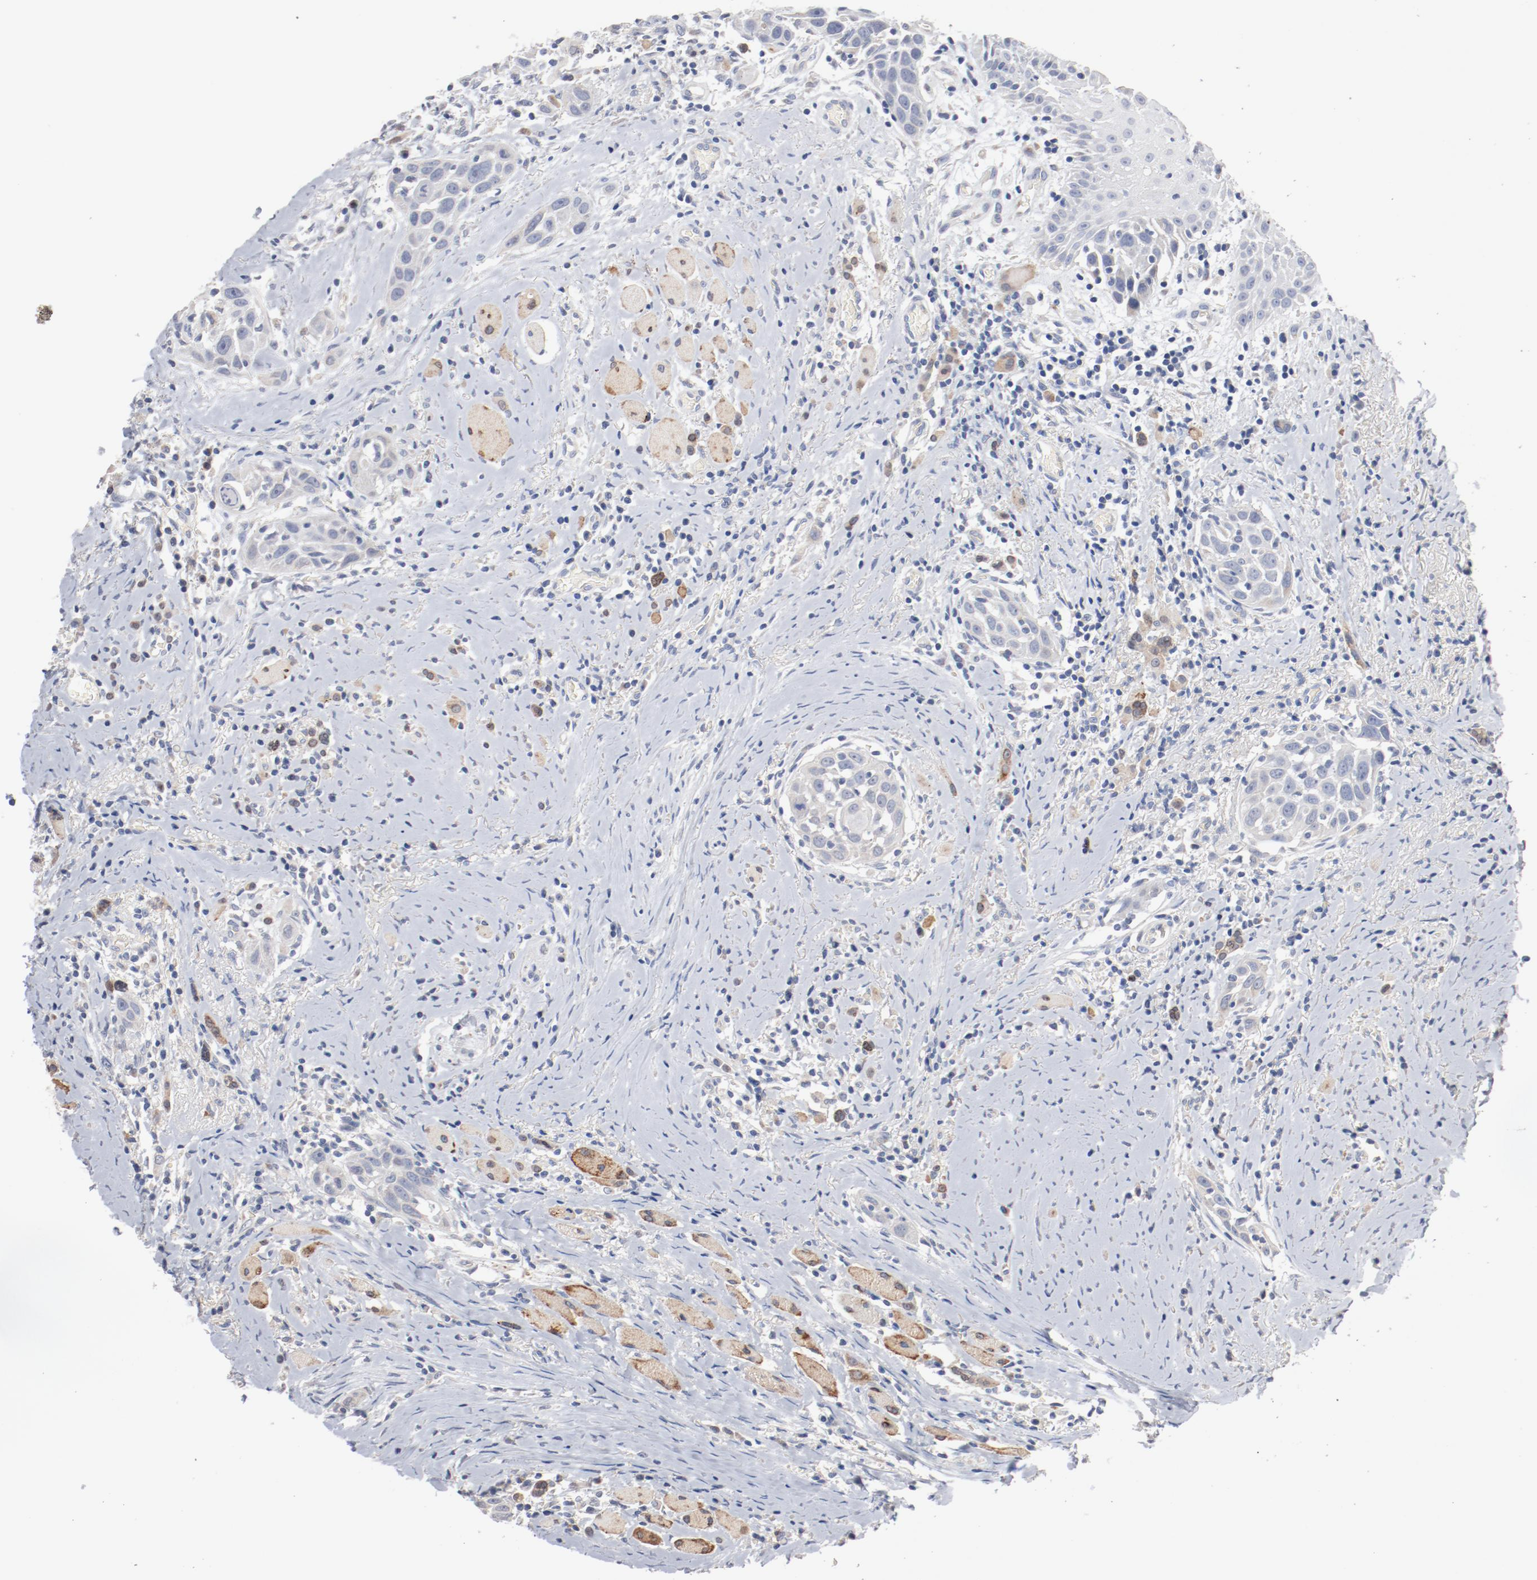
{"staining": {"intensity": "negative", "quantity": "none", "location": "none"}, "tissue": "head and neck cancer", "cell_type": "Tumor cells", "image_type": "cancer", "snomed": [{"axis": "morphology", "description": "Squamous cell carcinoma, NOS"}, {"axis": "topography", "description": "Oral tissue"}, {"axis": "topography", "description": "Head-Neck"}], "caption": "Immunohistochemistry of head and neck cancer shows no positivity in tumor cells. Brightfield microscopy of IHC stained with DAB (3,3'-diaminobenzidine) (brown) and hematoxylin (blue), captured at high magnification.", "gene": "AK7", "patient": {"sex": "female", "age": 50}}